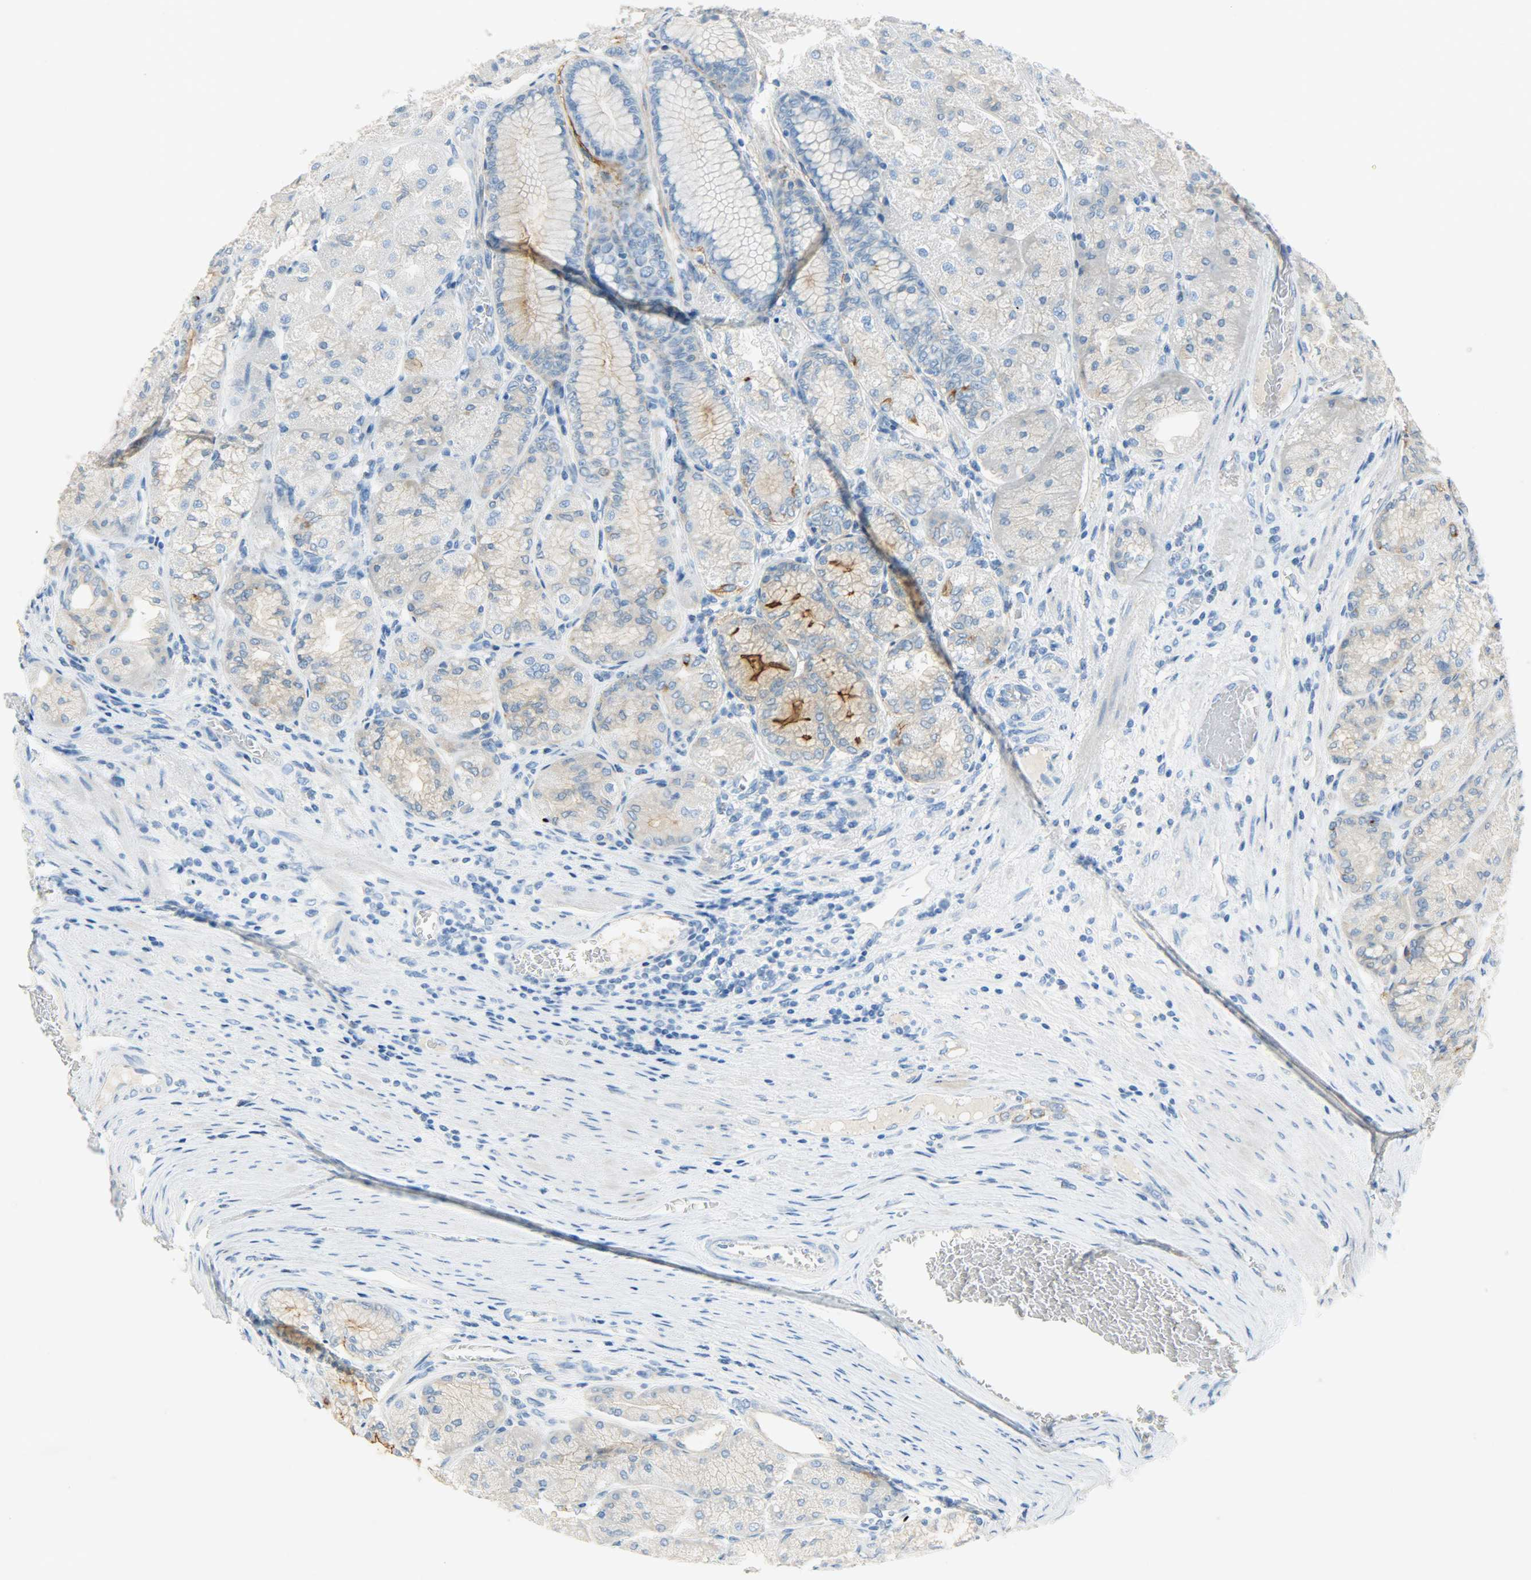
{"staining": {"intensity": "strong", "quantity": "25%-75%", "location": "cytoplasmic/membranous"}, "tissue": "stomach", "cell_type": "Glandular cells", "image_type": "normal", "snomed": [{"axis": "morphology", "description": "Normal tissue, NOS"}, {"axis": "morphology", "description": "Adenocarcinoma, NOS"}, {"axis": "topography", "description": "Stomach"}, {"axis": "topography", "description": "Stomach, lower"}], "caption": "Immunohistochemistry of unremarkable human stomach shows high levels of strong cytoplasmic/membranous expression in approximately 25%-75% of glandular cells.", "gene": "PROM1", "patient": {"sex": "female", "age": 65}}